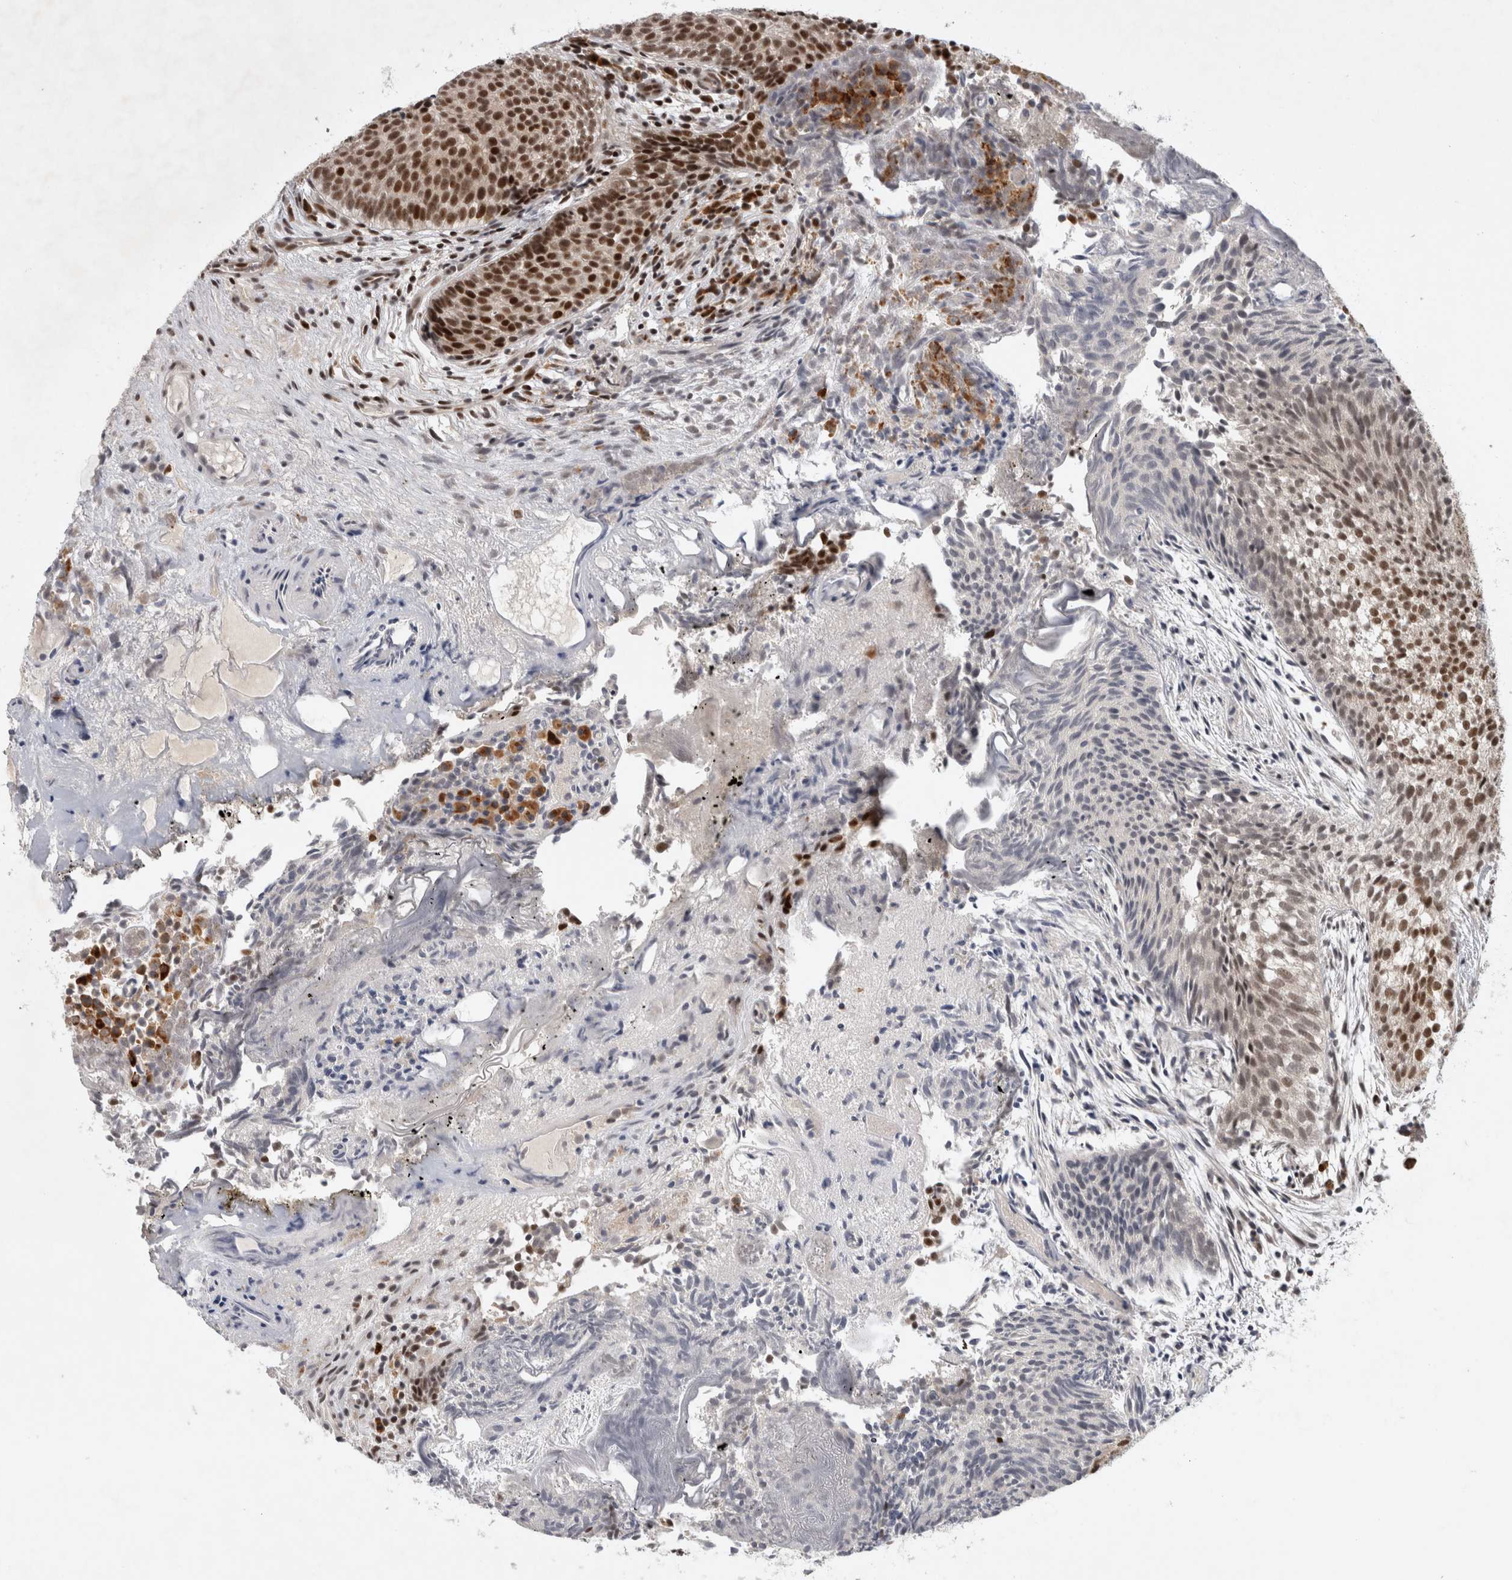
{"staining": {"intensity": "strong", "quantity": ">75%", "location": "nuclear"}, "tissue": "urothelial cancer", "cell_type": "Tumor cells", "image_type": "cancer", "snomed": [{"axis": "morphology", "description": "Urothelial carcinoma, Low grade"}, {"axis": "topography", "description": "Urinary bladder"}], "caption": "A photomicrograph of urothelial cancer stained for a protein demonstrates strong nuclear brown staining in tumor cells. The staining was performed using DAB (3,3'-diaminobenzidine) to visualize the protein expression in brown, while the nuclei were stained in blue with hematoxylin (Magnification: 20x).", "gene": "HESX1", "patient": {"sex": "male", "age": 86}}